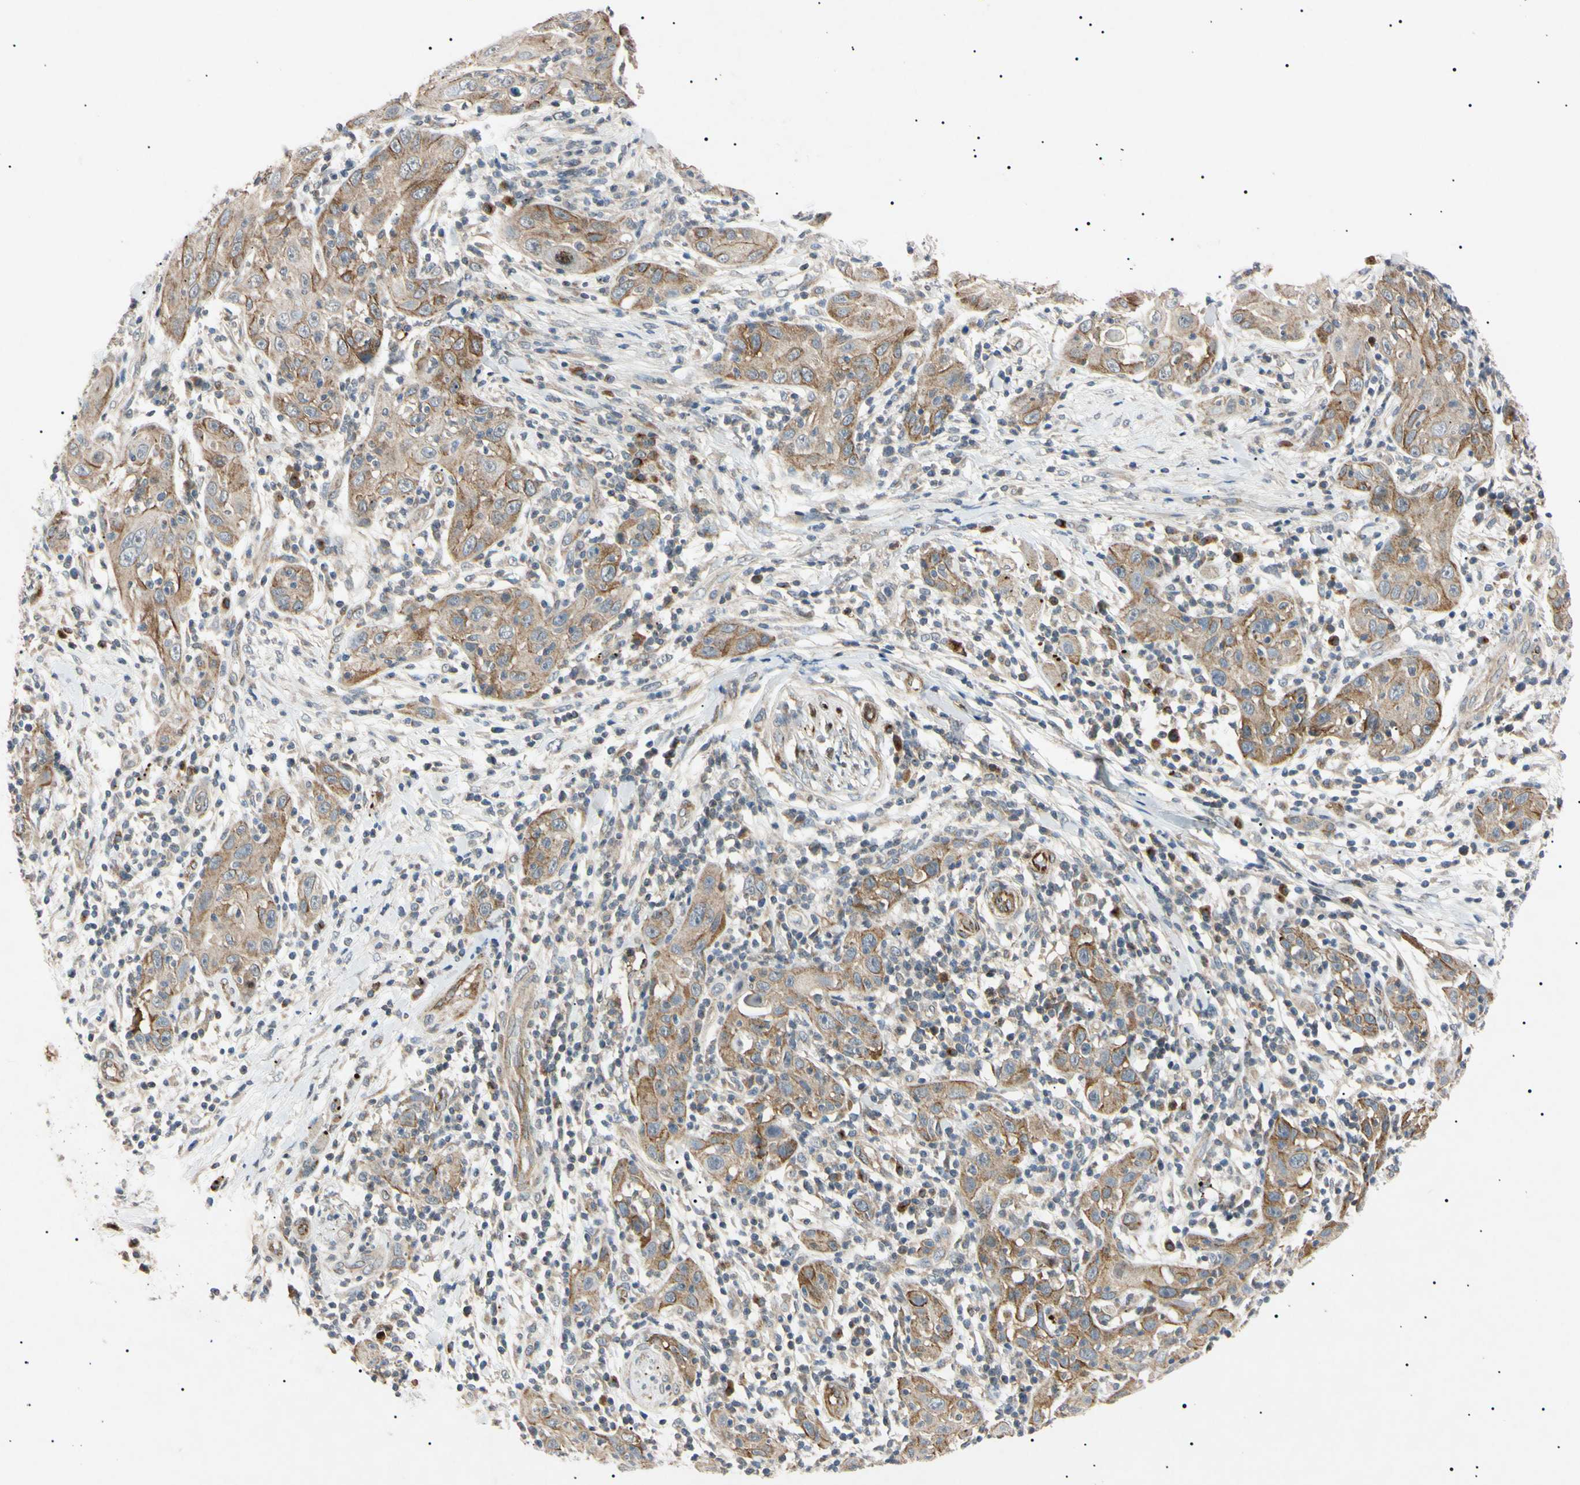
{"staining": {"intensity": "weak", "quantity": "25%-75%", "location": "cytoplasmic/membranous"}, "tissue": "skin cancer", "cell_type": "Tumor cells", "image_type": "cancer", "snomed": [{"axis": "morphology", "description": "Squamous cell carcinoma, NOS"}, {"axis": "topography", "description": "Skin"}], "caption": "IHC of skin squamous cell carcinoma reveals low levels of weak cytoplasmic/membranous expression in about 25%-75% of tumor cells.", "gene": "TUBB4A", "patient": {"sex": "female", "age": 88}}